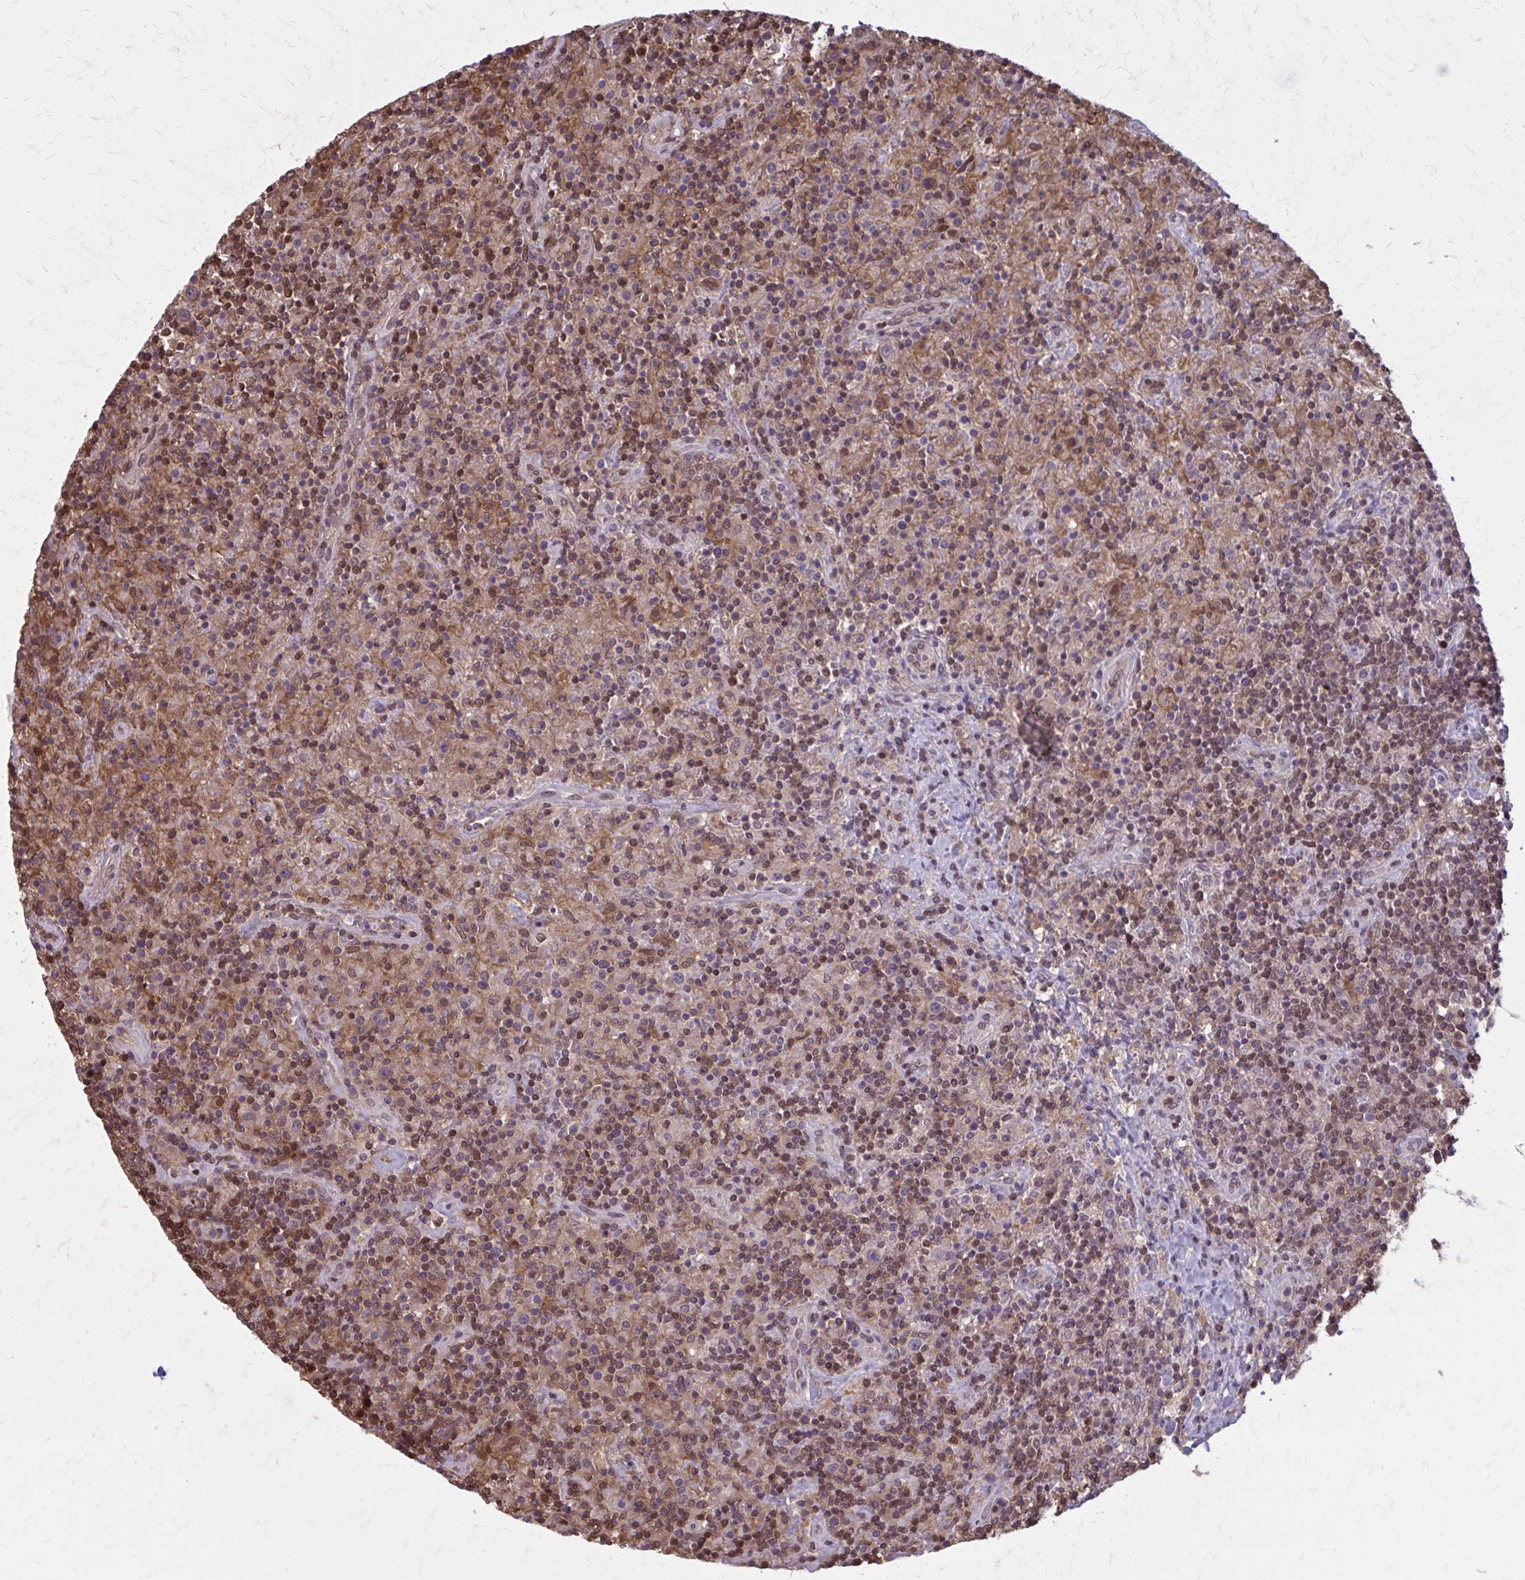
{"staining": {"intensity": "negative", "quantity": "none", "location": "none"}, "tissue": "lymphoma", "cell_type": "Tumor cells", "image_type": "cancer", "snomed": [{"axis": "morphology", "description": "Hodgkin's disease, NOS"}, {"axis": "topography", "description": "Lymph node"}], "caption": "Lymphoma stained for a protein using immunohistochemistry shows no staining tumor cells.", "gene": "MDH1", "patient": {"sex": "male", "age": 70}}